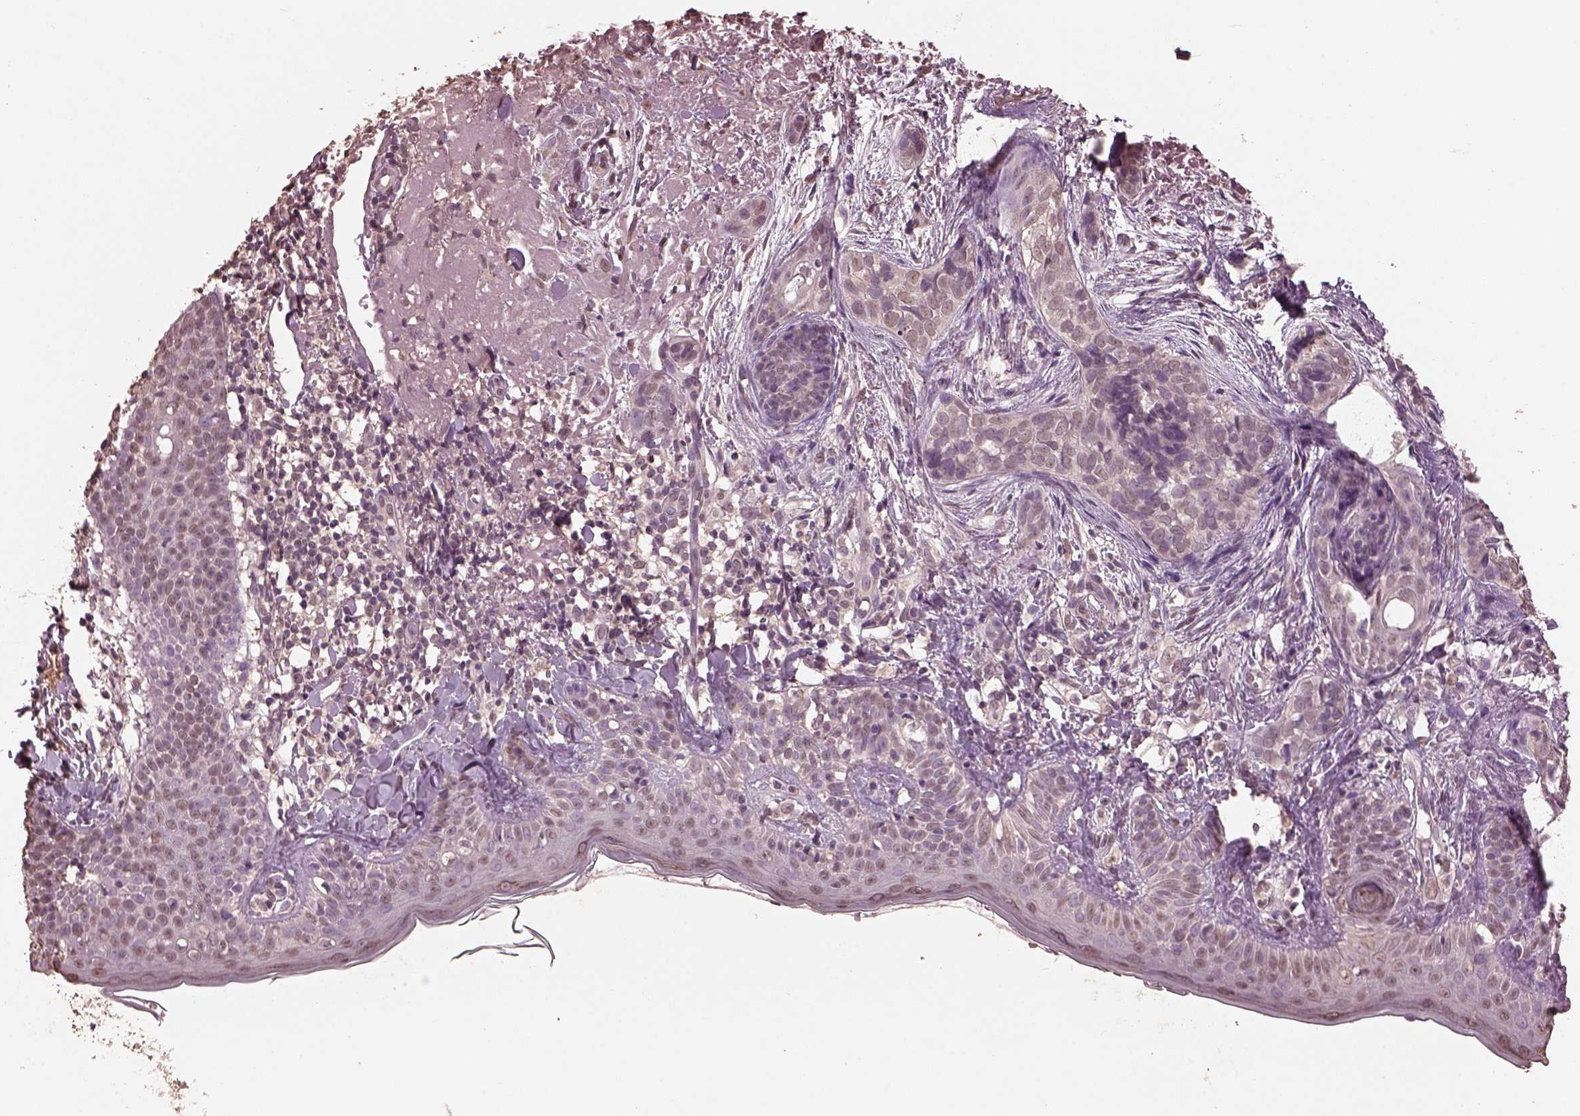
{"staining": {"intensity": "weak", "quantity": "<25%", "location": "nuclear"}, "tissue": "skin cancer", "cell_type": "Tumor cells", "image_type": "cancer", "snomed": [{"axis": "morphology", "description": "Basal cell carcinoma"}, {"axis": "topography", "description": "Skin"}], "caption": "IHC micrograph of human basal cell carcinoma (skin) stained for a protein (brown), which shows no positivity in tumor cells. (DAB (3,3'-diaminobenzidine) immunohistochemistry (IHC), high magnification).", "gene": "CPT1C", "patient": {"sex": "male", "age": 87}}